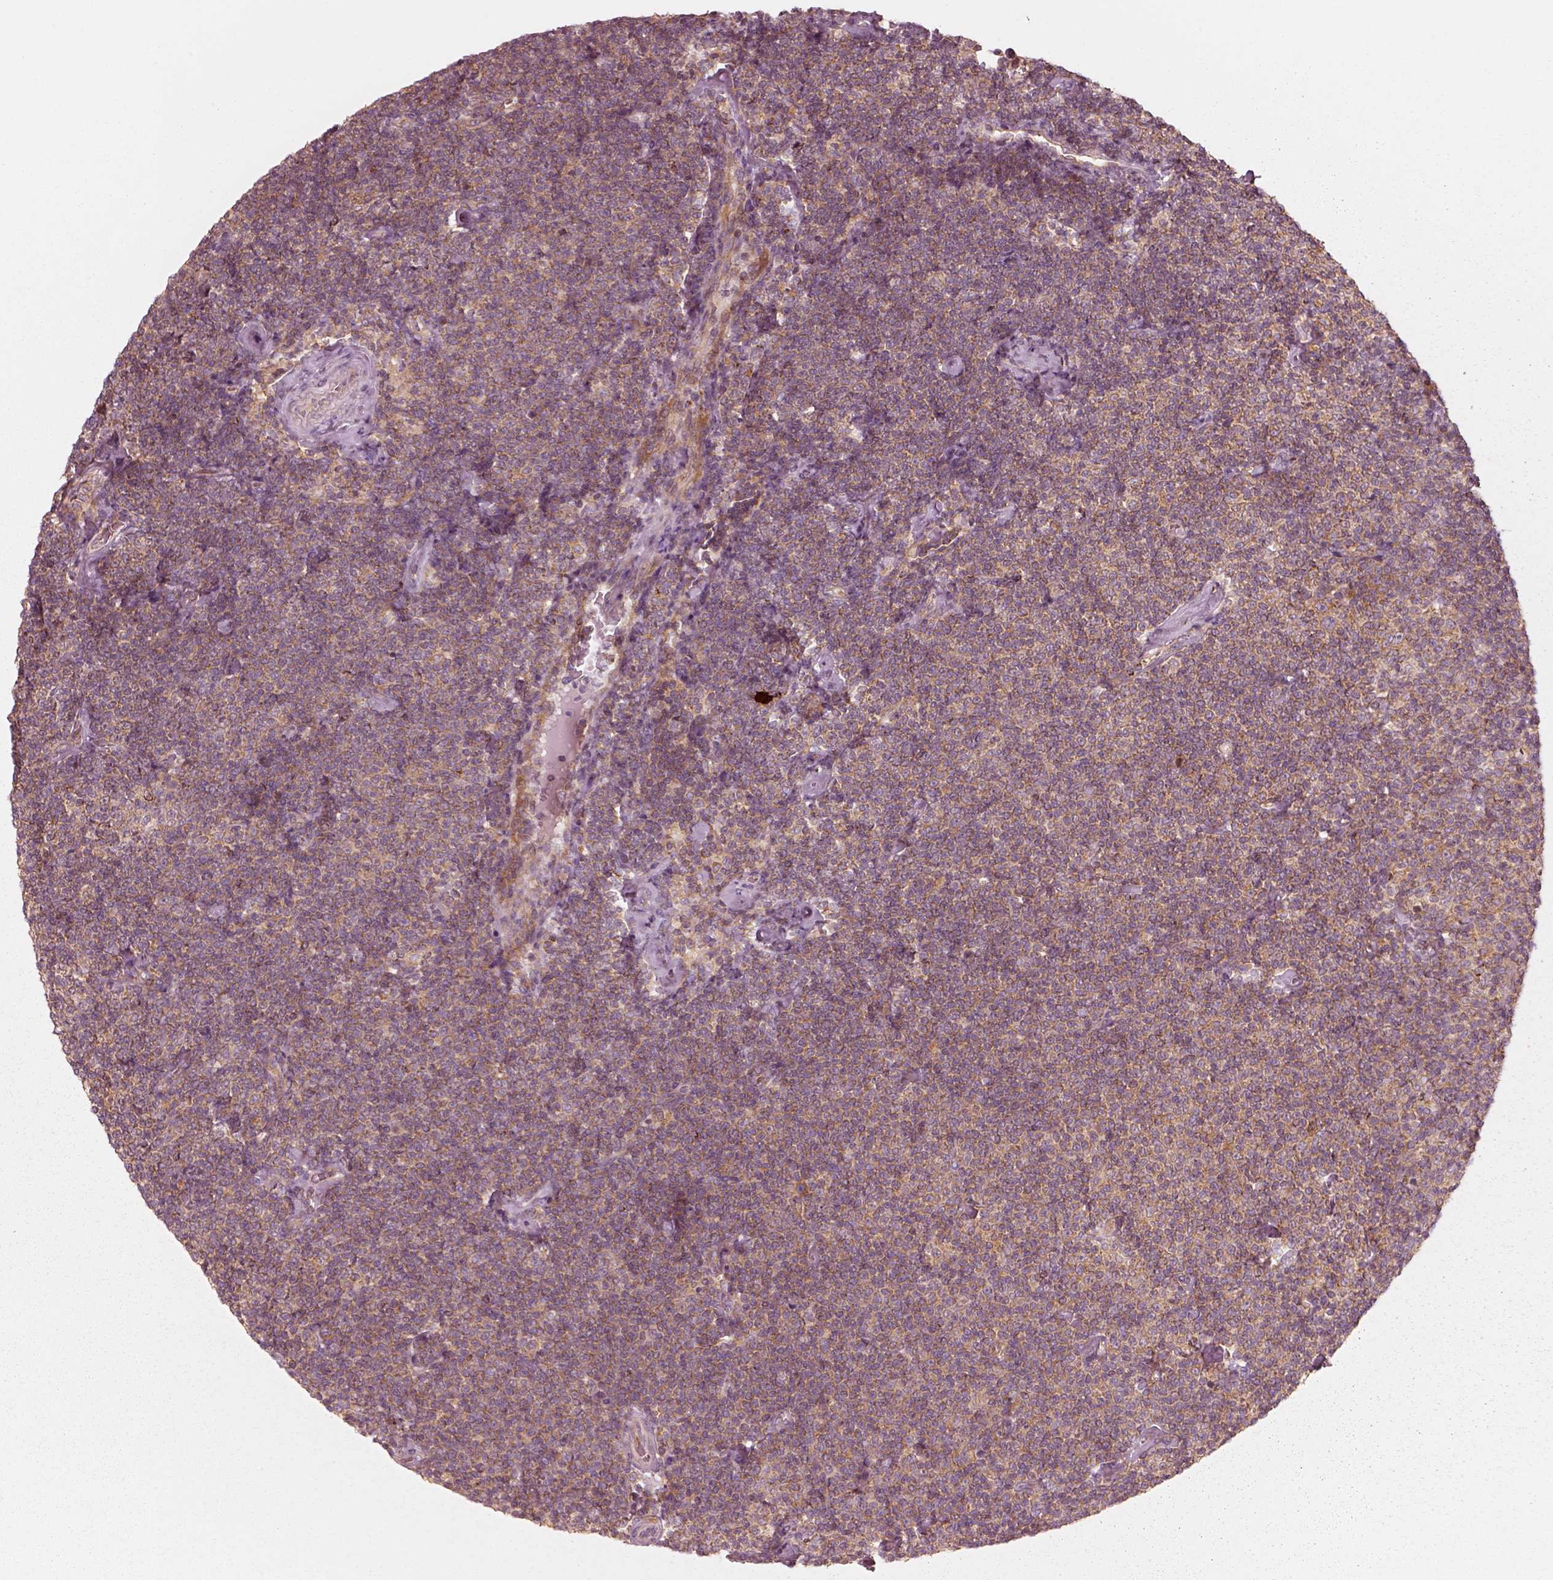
{"staining": {"intensity": "strong", "quantity": ">75%", "location": "cytoplasmic/membranous"}, "tissue": "lymphoma", "cell_type": "Tumor cells", "image_type": "cancer", "snomed": [{"axis": "morphology", "description": "Malignant lymphoma, non-Hodgkin's type, Low grade"}, {"axis": "topography", "description": "Lymph node"}], "caption": "This image exhibits IHC staining of lymphoma, with high strong cytoplasmic/membranous expression in approximately >75% of tumor cells.", "gene": "CNOT2", "patient": {"sex": "male", "age": 81}}